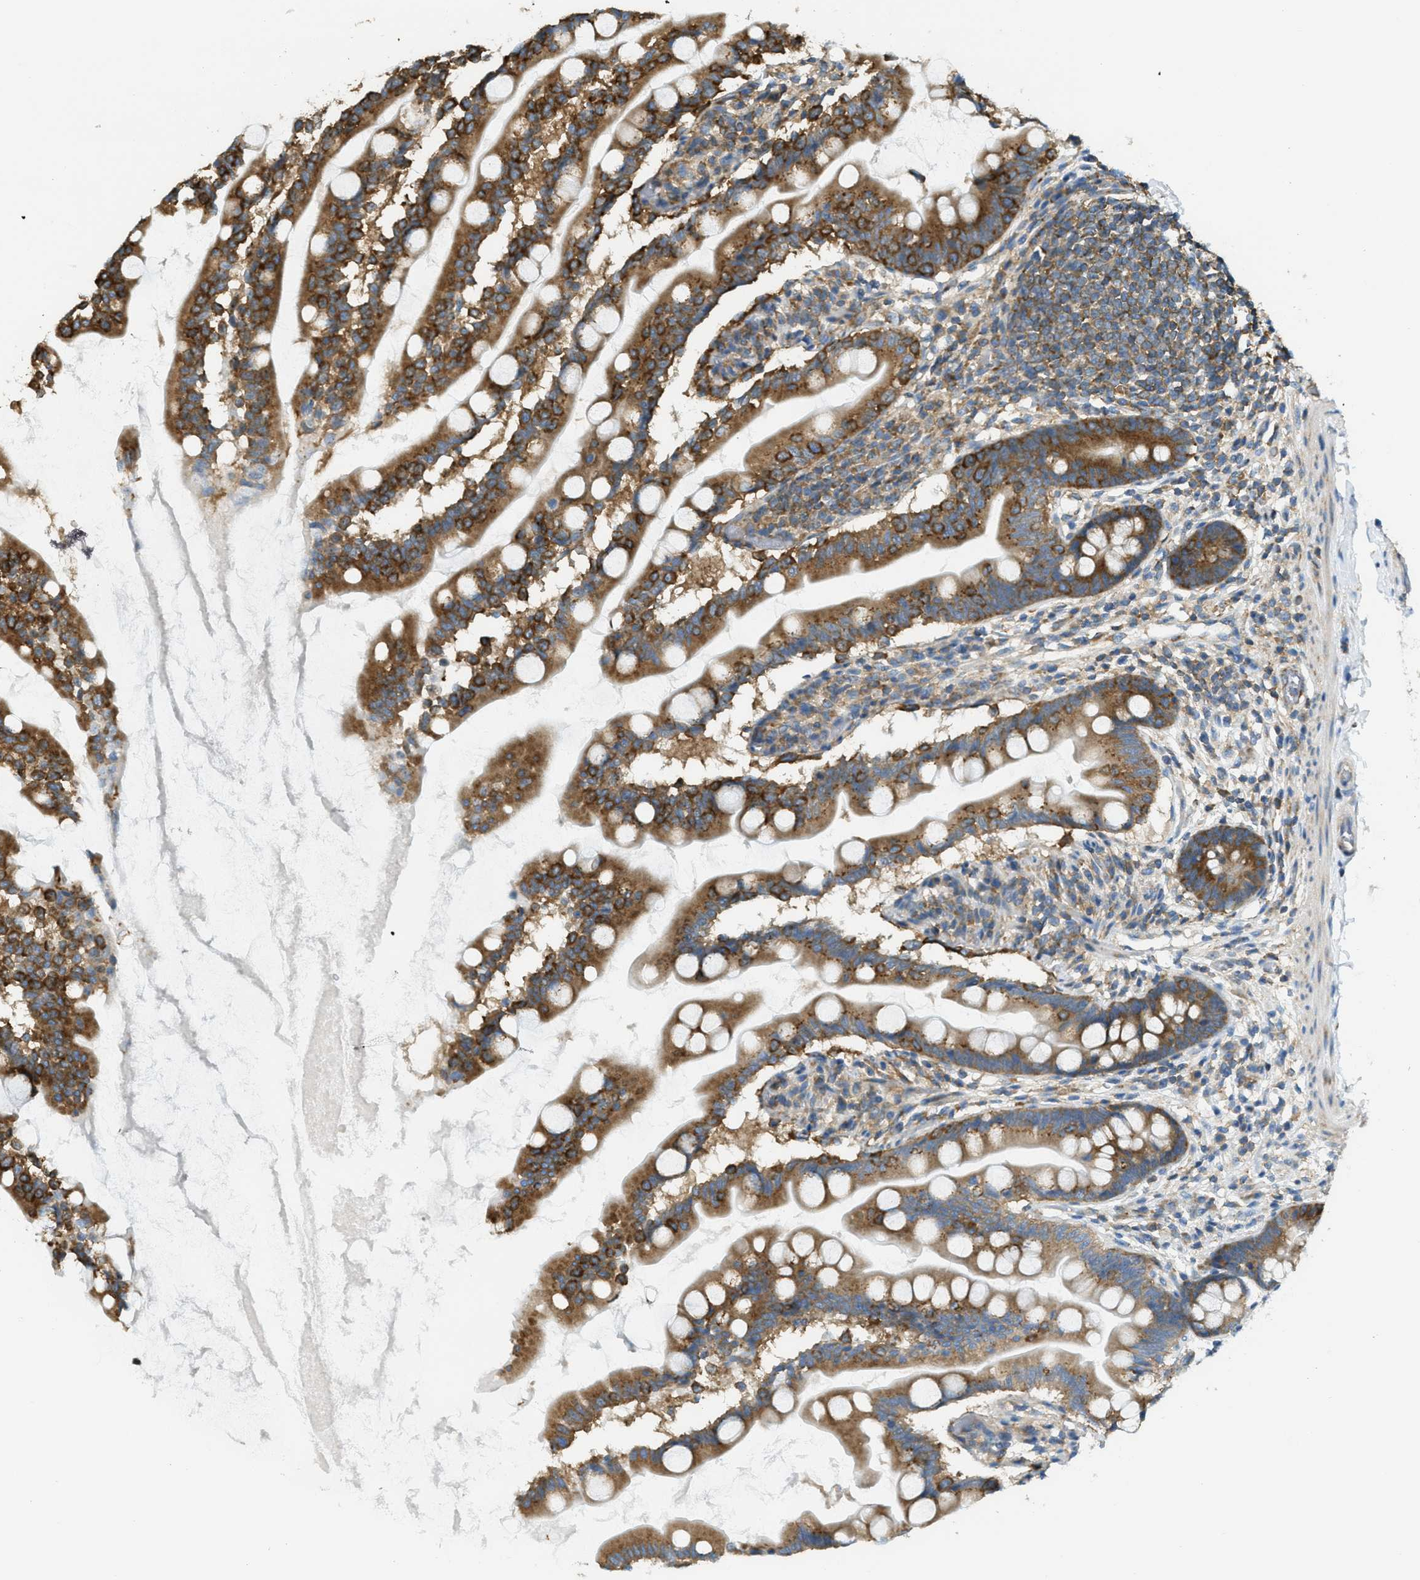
{"staining": {"intensity": "strong", "quantity": ">75%", "location": "cytoplasmic/membranous"}, "tissue": "small intestine", "cell_type": "Glandular cells", "image_type": "normal", "snomed": [{"axis": "morphology", "description": "Normal tissue, NOS"}, {"axis": "topography", "description": "Small intestine"}], "caption": "Immunohistochemical staining of unremarkable human small intestine reveals strong cytoplasmic/membranous protein staining in about >75% of glandular cells. (Stains: DAB (3,3'-diaminobenzidine) in brown, nuclei in blue, Microscopy: brightfield microscopy at high magnification).", "gene": "ABCF1", "patient": {"sex": "female", "age": 56}}